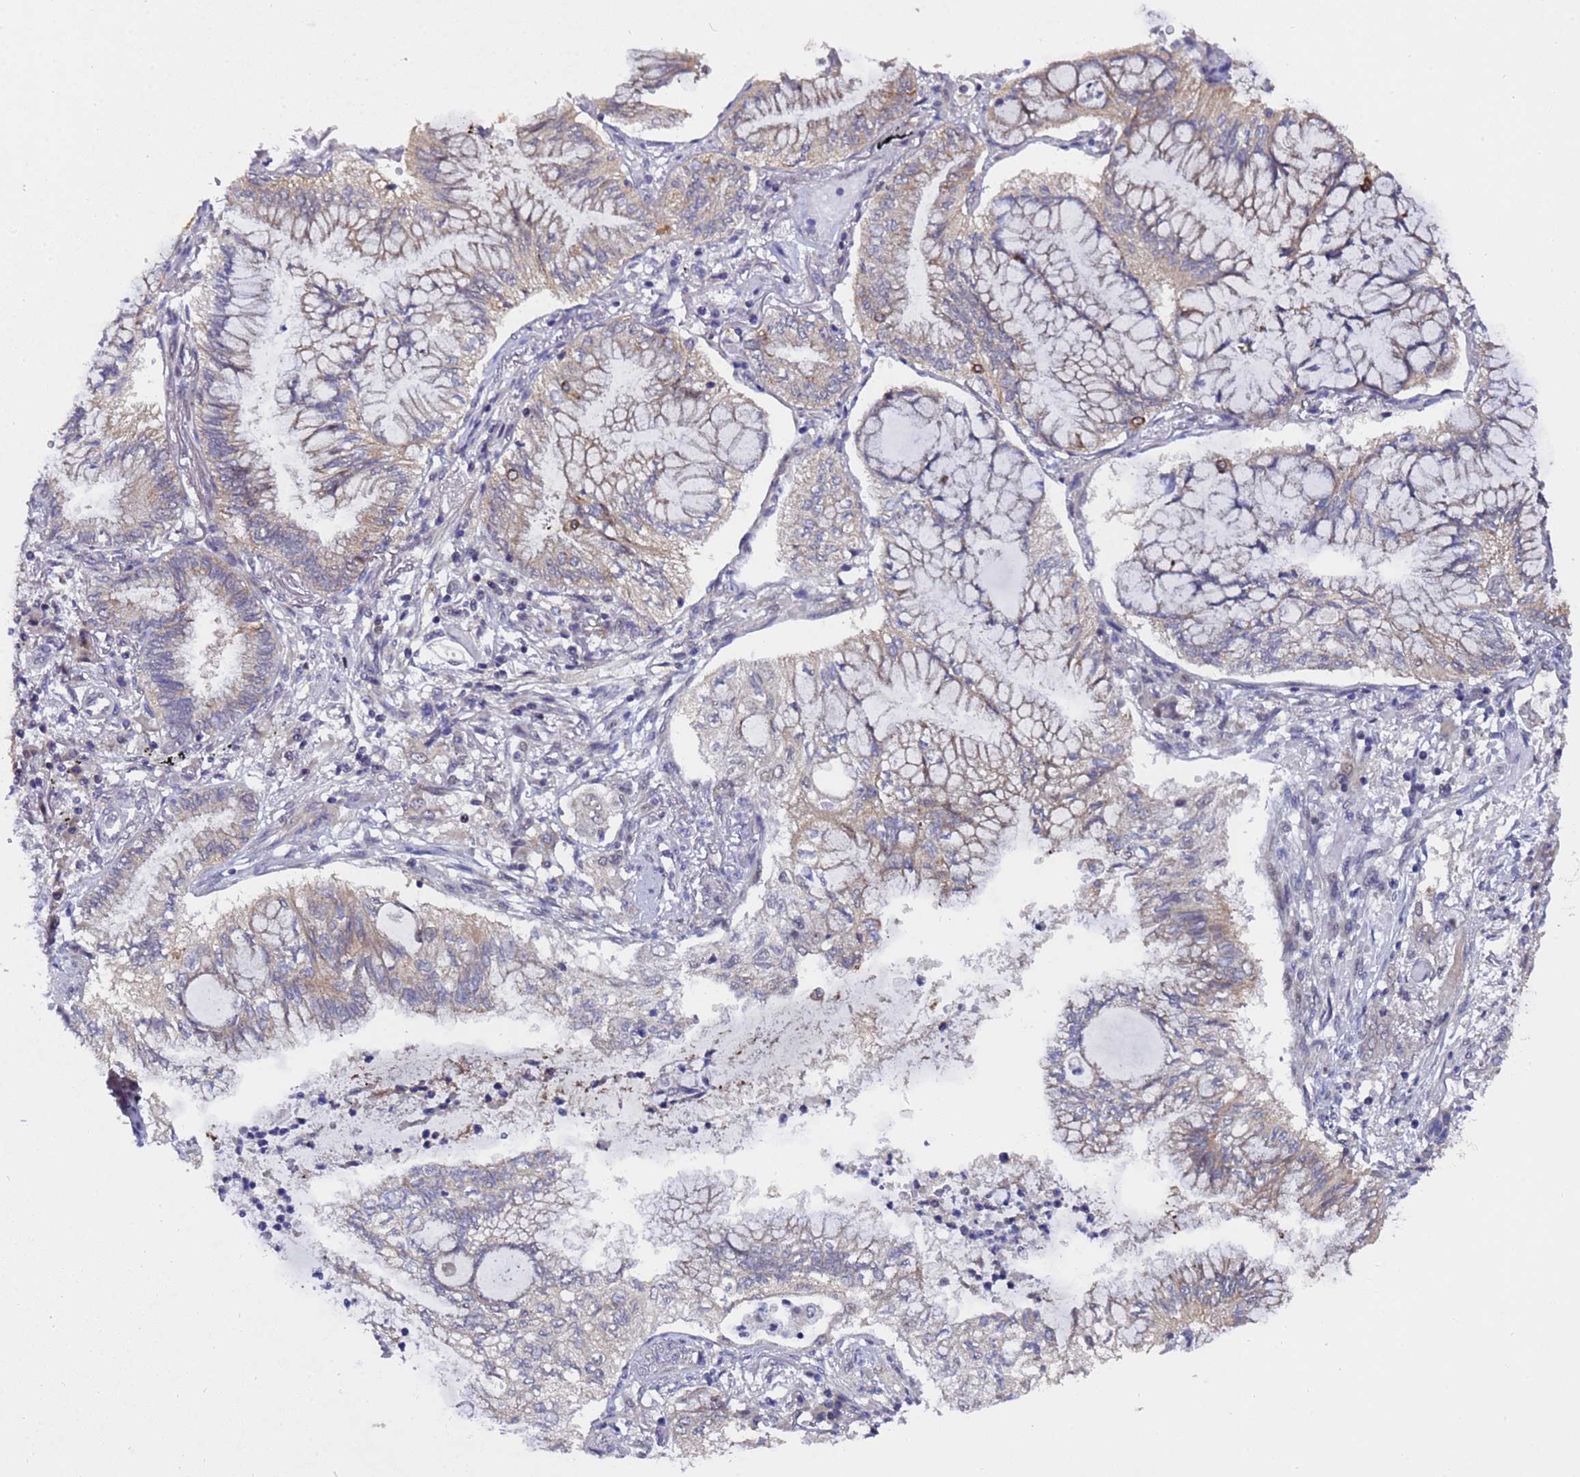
{"staining": {"intensity": "weak", "quantity": "25%-75%", "location": "cytoplasmic/membranous"}, "tissue": "lung cancer", "cell_type": "Tumor cells", "image_type": "cancer", "snomed": [{"axis": "morphology", "description": "Adenocarcinoma, NOS"}, {"axis": "topography", "description": "Lung"}], "caption": "This image exhibits IHC staining of adenocarcinoma (lung), with low weak cytoplasmic/membranous expression in about 25%-75% of tumor cells.", "gene": "ANAPC13", "patient": {"sex": "female", "age": 70}}